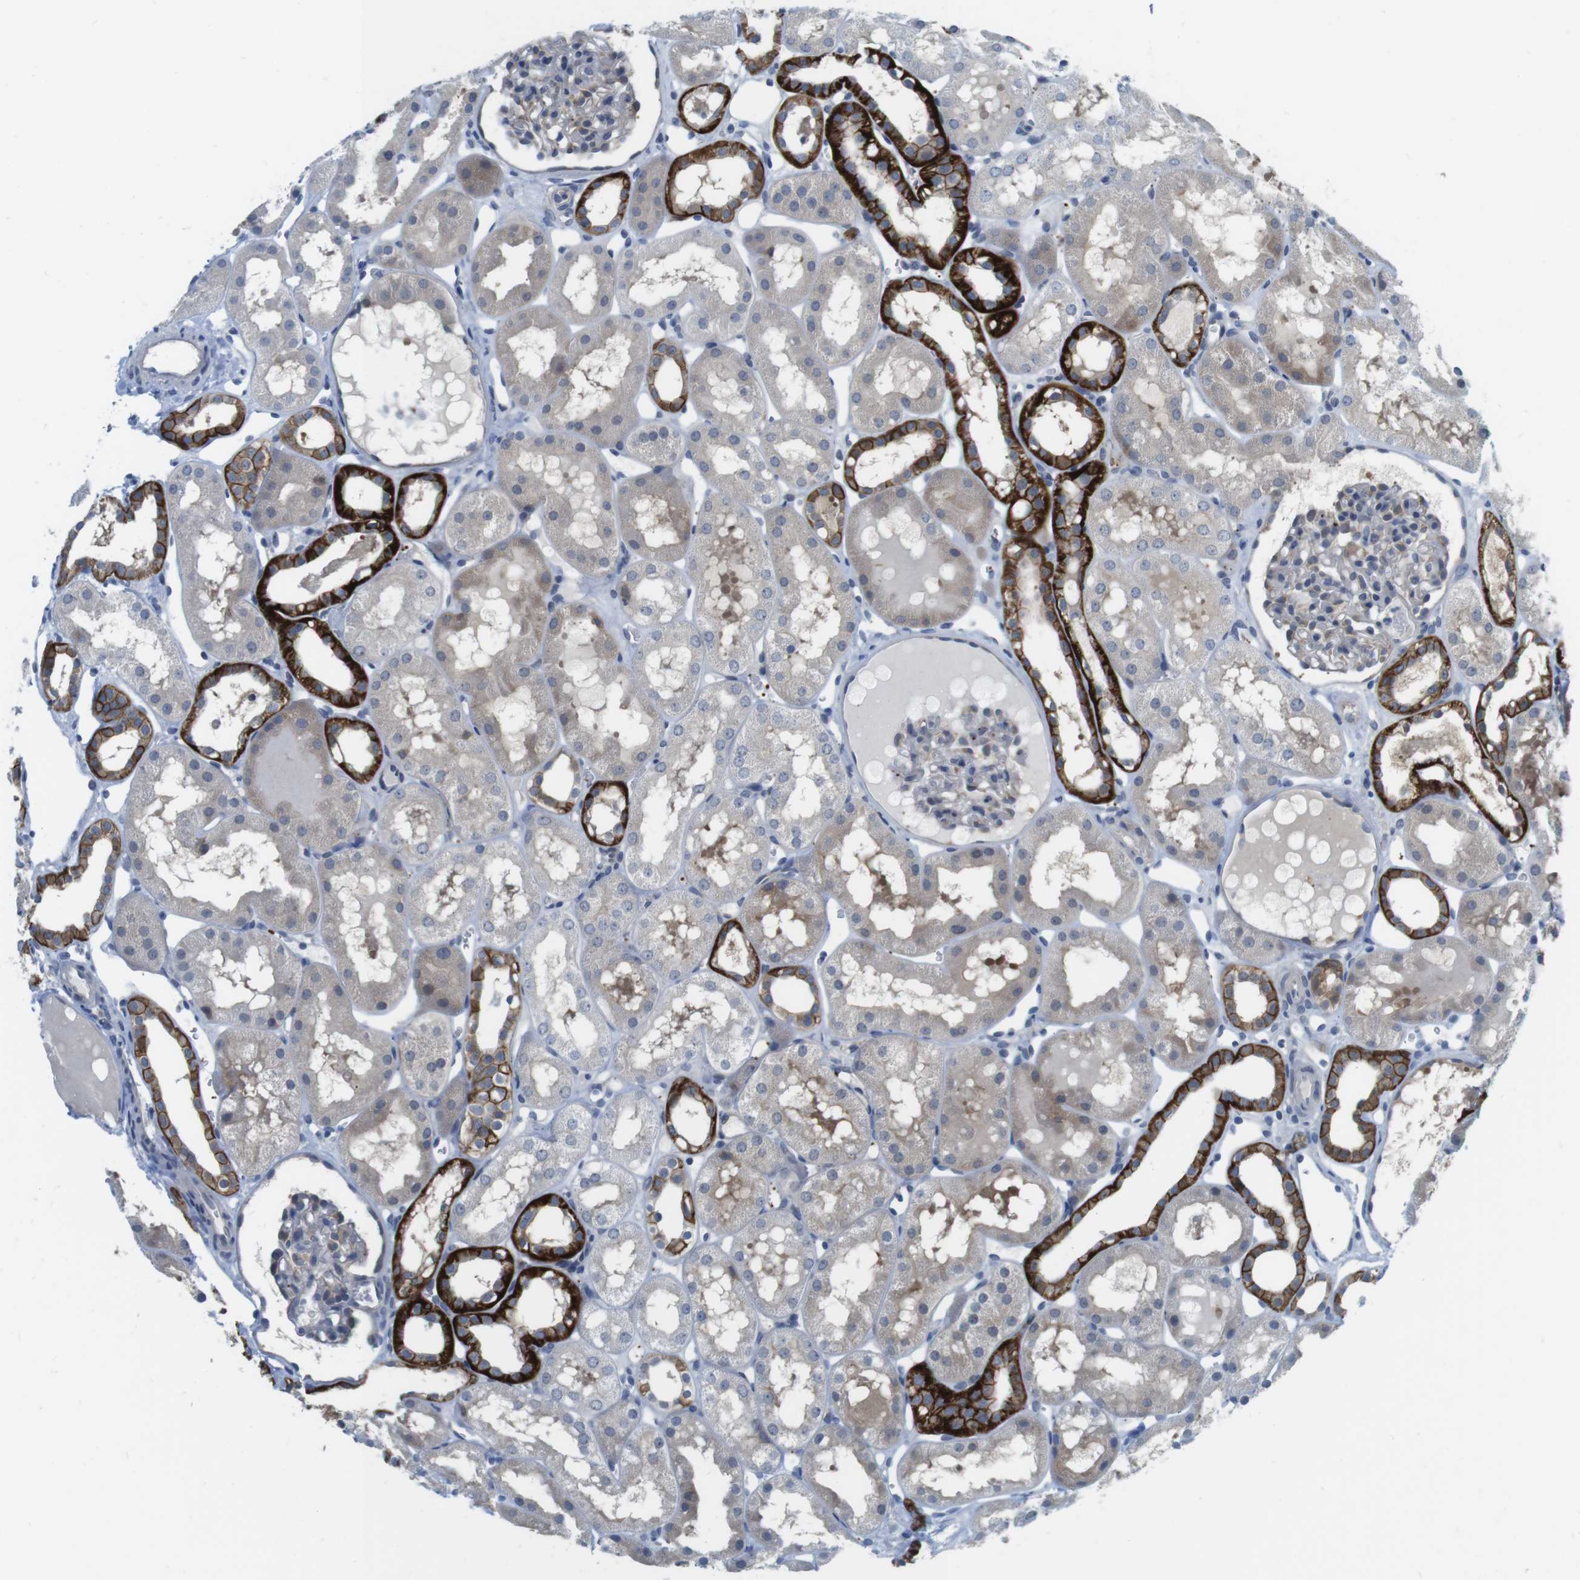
{"staining": {"intensity": "negative", "quantity": "none", "location": "none"}, "tissue": "kidney", "cell_type": "Cells in glomeruli", "image_type": "normal", "snomed": [{"axis": "morphology", "description": "Normal tissue, NOS"}, {"axis": "topography", "description": "Kidney"}, {"axis": "topography", "description": "Urinary bladder"}], "caption": "Cells in glomeruli show no significant positivity in unremarkable kidney.", "gene": "CASP2", "patient": {"sex": "male", "age": 16}}